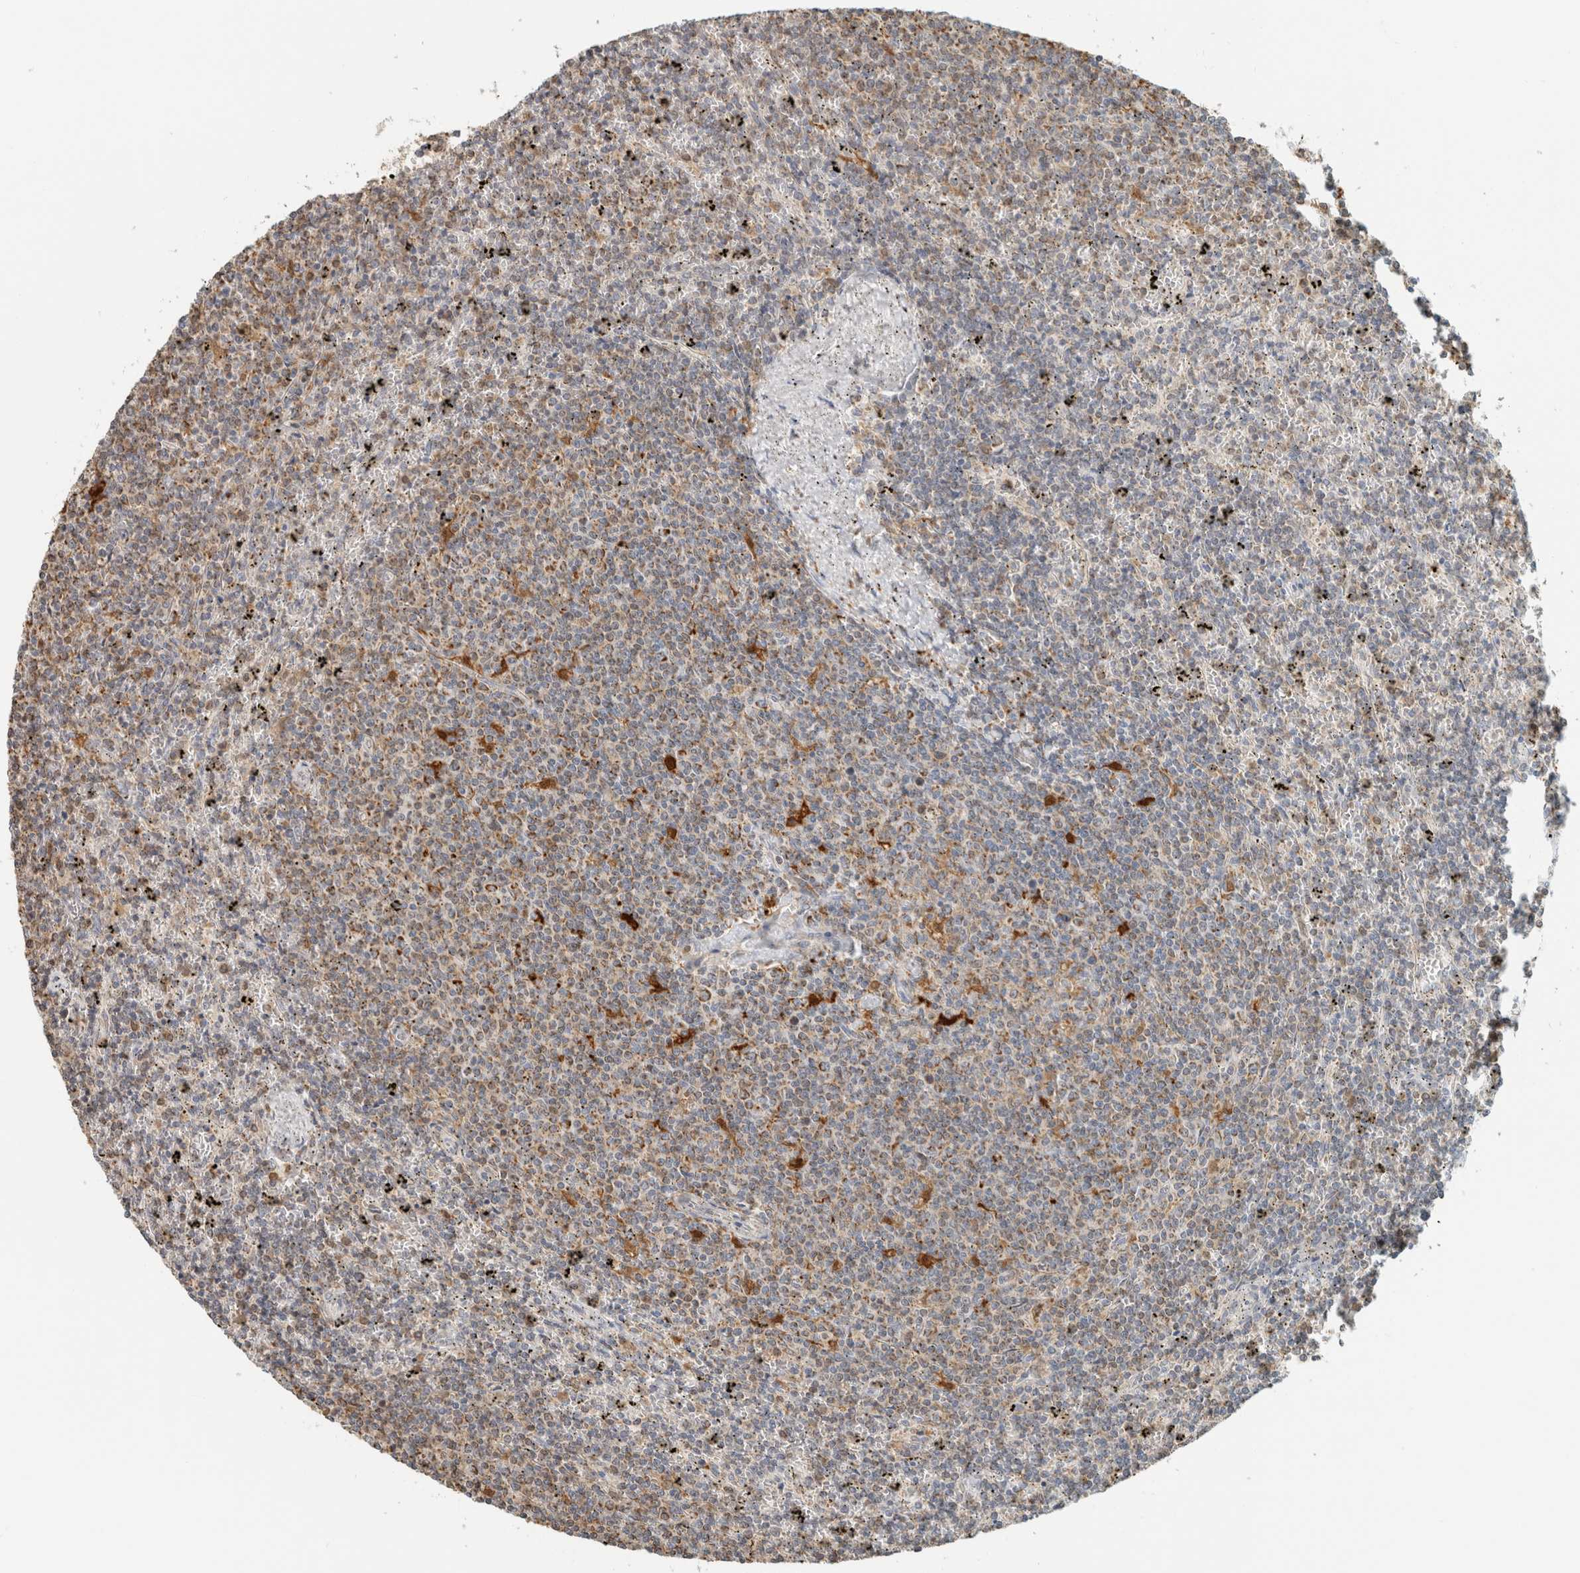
{"staining": {"intensity": "weak", "quantity": "25%-75%", "location": "cytoplasmic/membranous"}, "tissue": "lymphoma", "cell_type": "Tumor cells", "image_type": "cancer", "snomed": [{"axis": "morphology", "description": "Malignant lymphoma, non-Hodgkin's type, Low grade"}, {"axis": "topography", "description": "Spleen"}], "caption": "IHC of human lymphoma shows low levels of weak cytoplasmic/membranous staining in approximately 25%-75% of tumor cells. Nuclei are stained in blue.", "gene": "CAPG", "patient": {"sex": "female", "age": 50}}